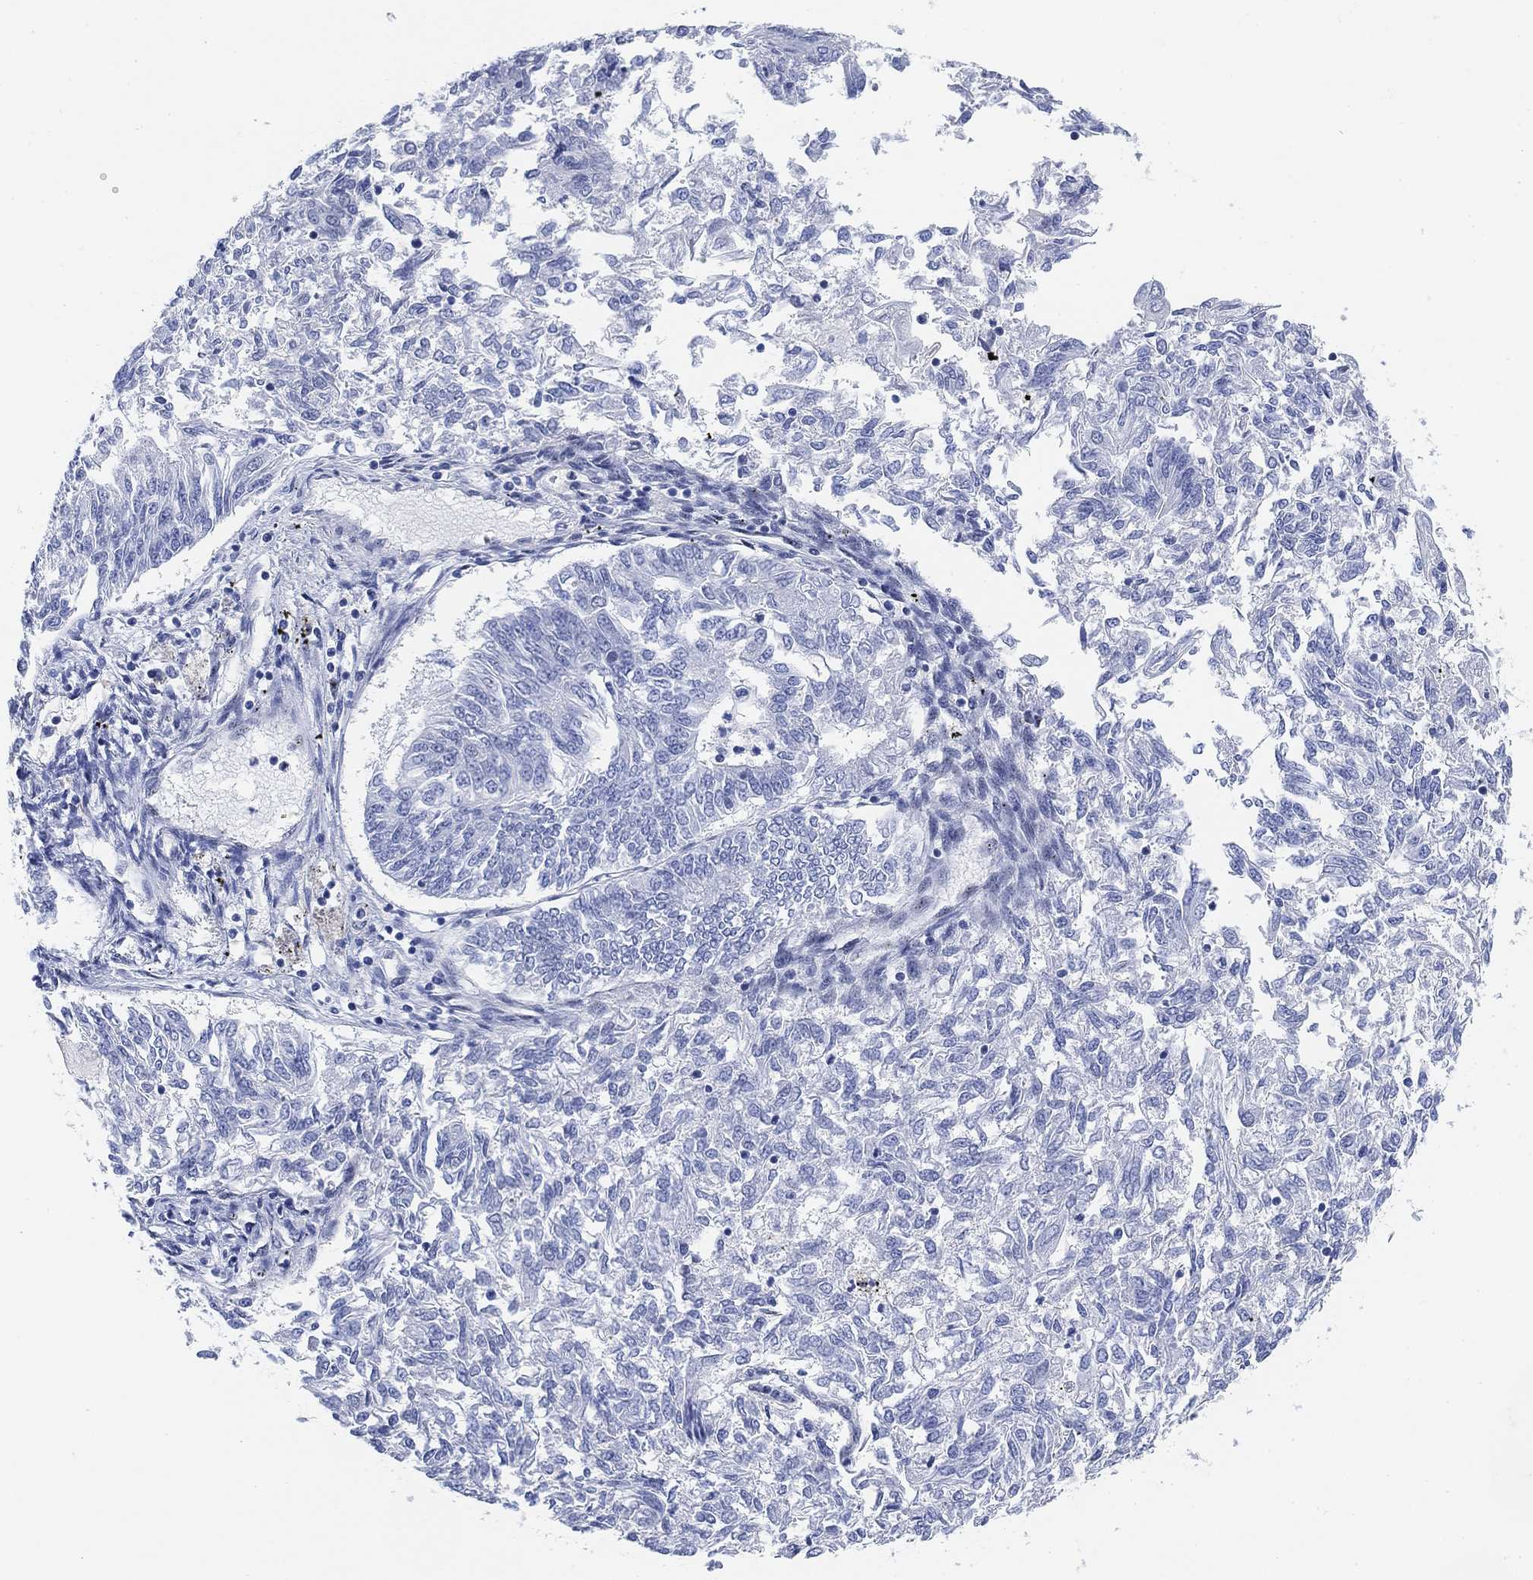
{"staining": {"intensity": "negative", "quantity": "none", "location": "none"}, "tissue": "endometrial cancer", "cell_type": "Tumor cells", "image_type": "cancer", "snomed": [{"axis": "morphology", "description": "Adenocarcinoma, NOS"}, {"axis": "topography", "description": "Endometrium"}], "caption": "Immunohistochemical staining of endometrial adenocarcinoma displays no significant staining in tumor cells.", "gene": "PAX6", "patient": {"sex": "female", "age": 58}}